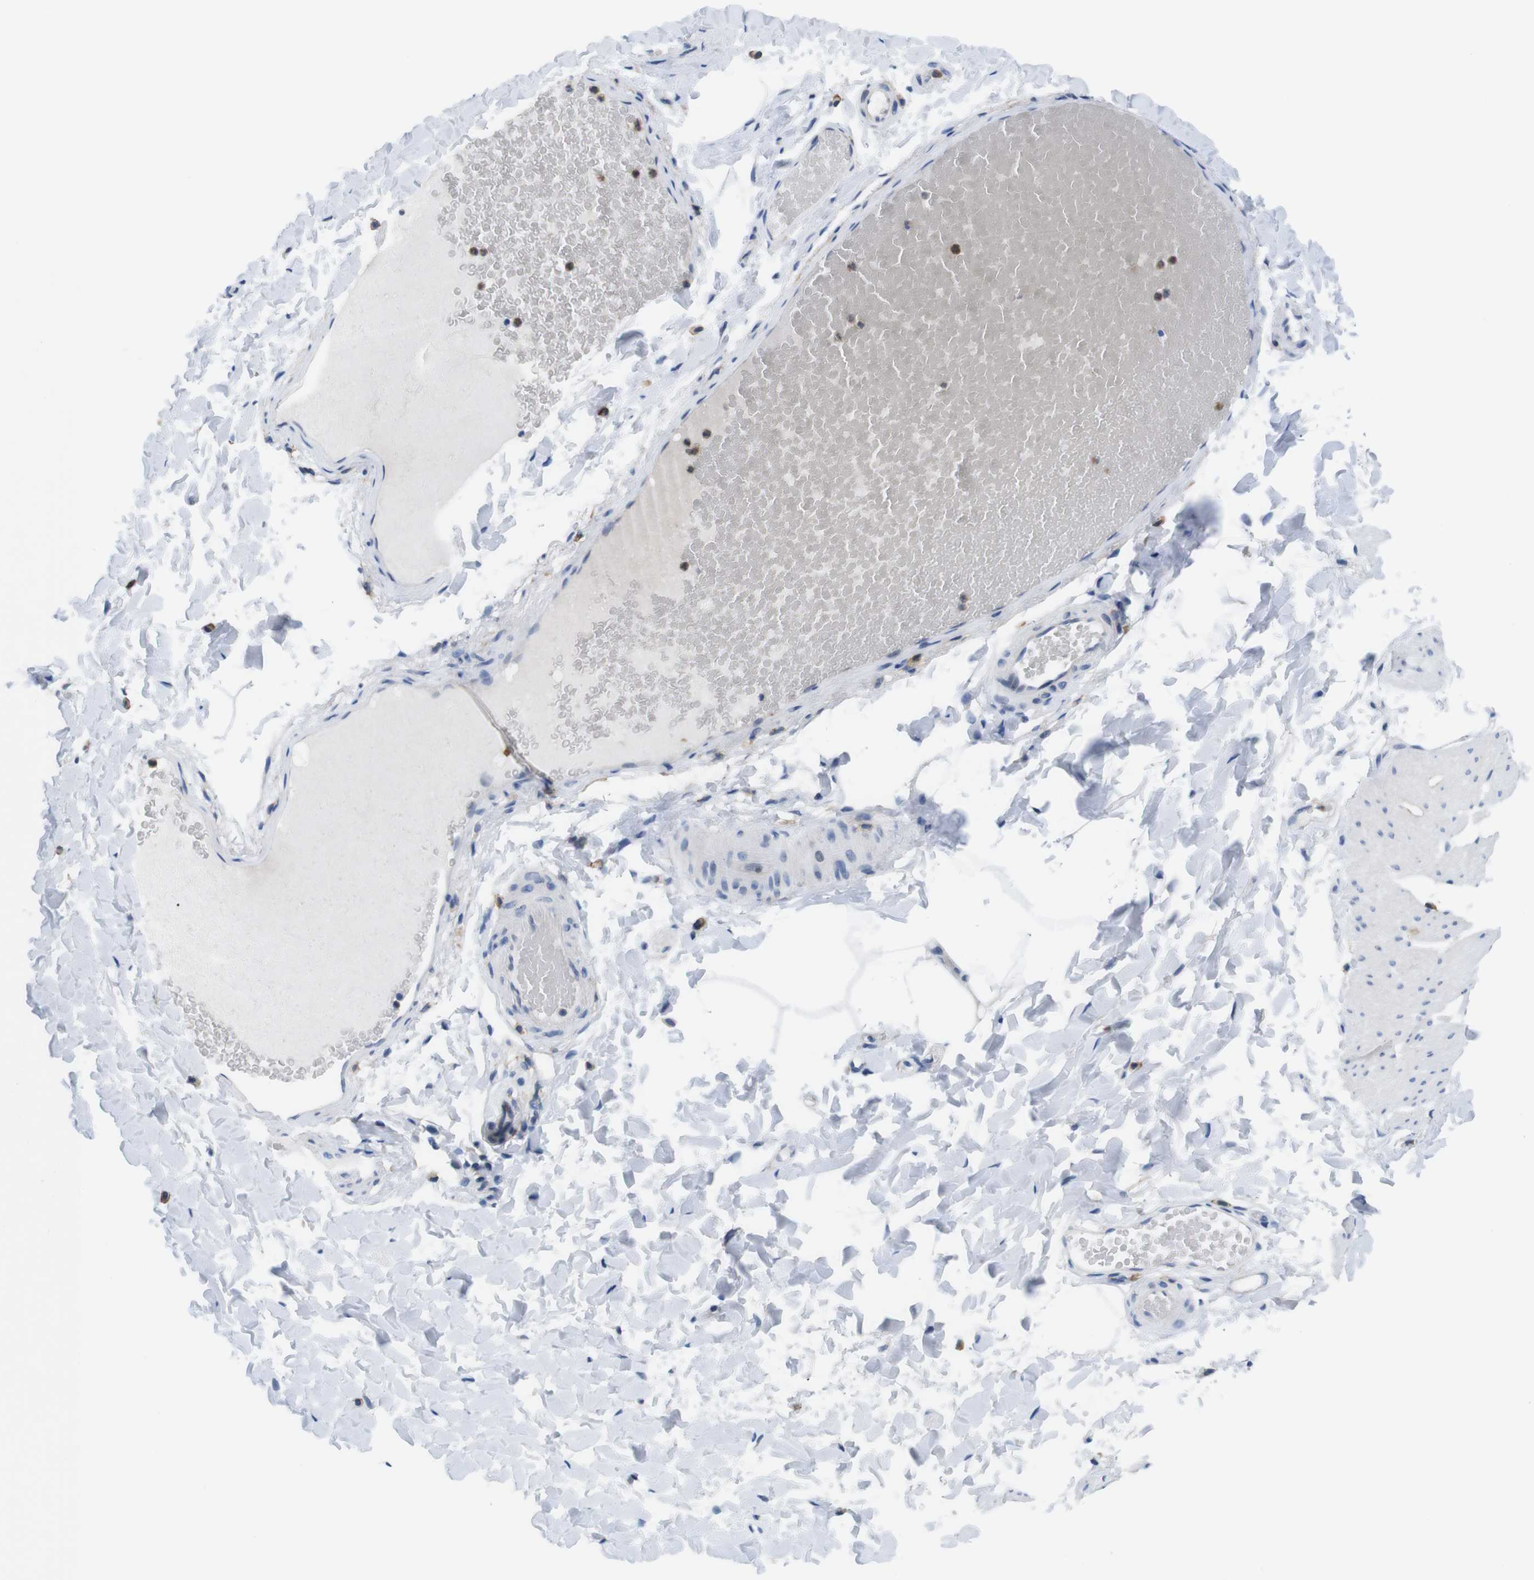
{"staining": {"intensity": "negative", "quantity": "none", "location": "none"}, "tissue": "smooth muscle", "cell_type": "Smooth muscle cells", "image_type": "normal", "snomed": [{"axis": "morphology", "description": "Normal tissue, NOS"}, {"axis": "topography", "description": "Smooth muscle"}, {"axis": "topography", "description": "Colon"}], "caption": "Normal smooth muscle was stained to show a protein in brown. There is no significant expression in smooth muscle cells. (Immunohistochemistry (ihc), brightfield microscopy, high magnification).", "gene": "CD300C", "patient": {"sex": "male", "age": 67}}